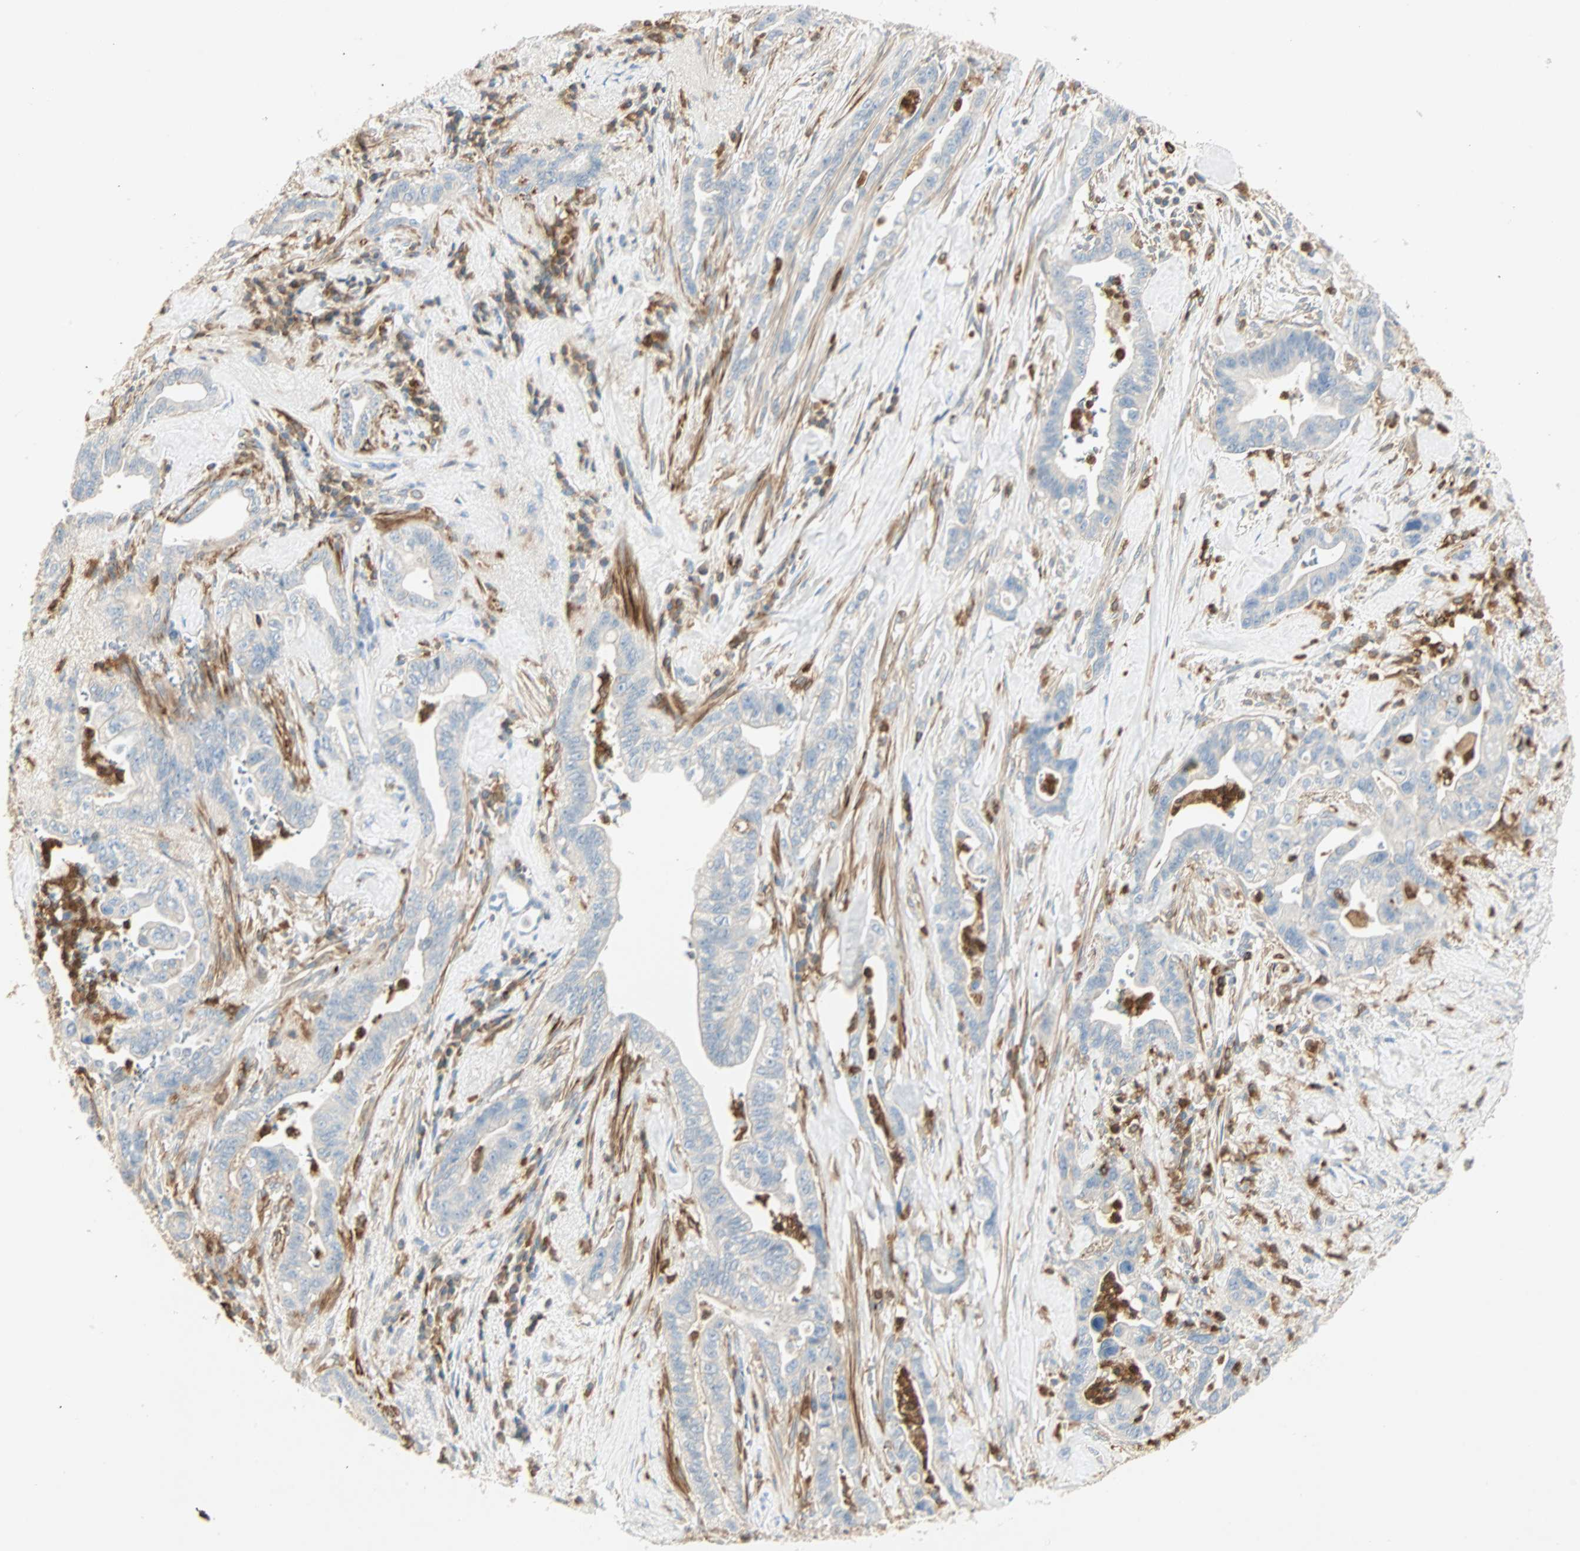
{"staining": {"intensity": "weak", "quantity": "<25%", "location": "cytoplasmic/membranous"}, "tissue": "pancreatic cancer", "cell_type": "Tumor cells", "image_type": "cancer", "snomed": [{"axis": "morphology", "description": "Adenocarcinoma, NOS"}, {"axis": "topography", "description": "Pancreas"}], "caption": "The micrograph reveals no significant expression in tumor cells of pancreatic cancer. (DAB (3,3'-diaminobenzidine) immunohistochemistry (IHC) visualized using brightfield microscopy, high magnification).", "gene": "FMNL1", "patient": {"sex": "male", "age": 70}}